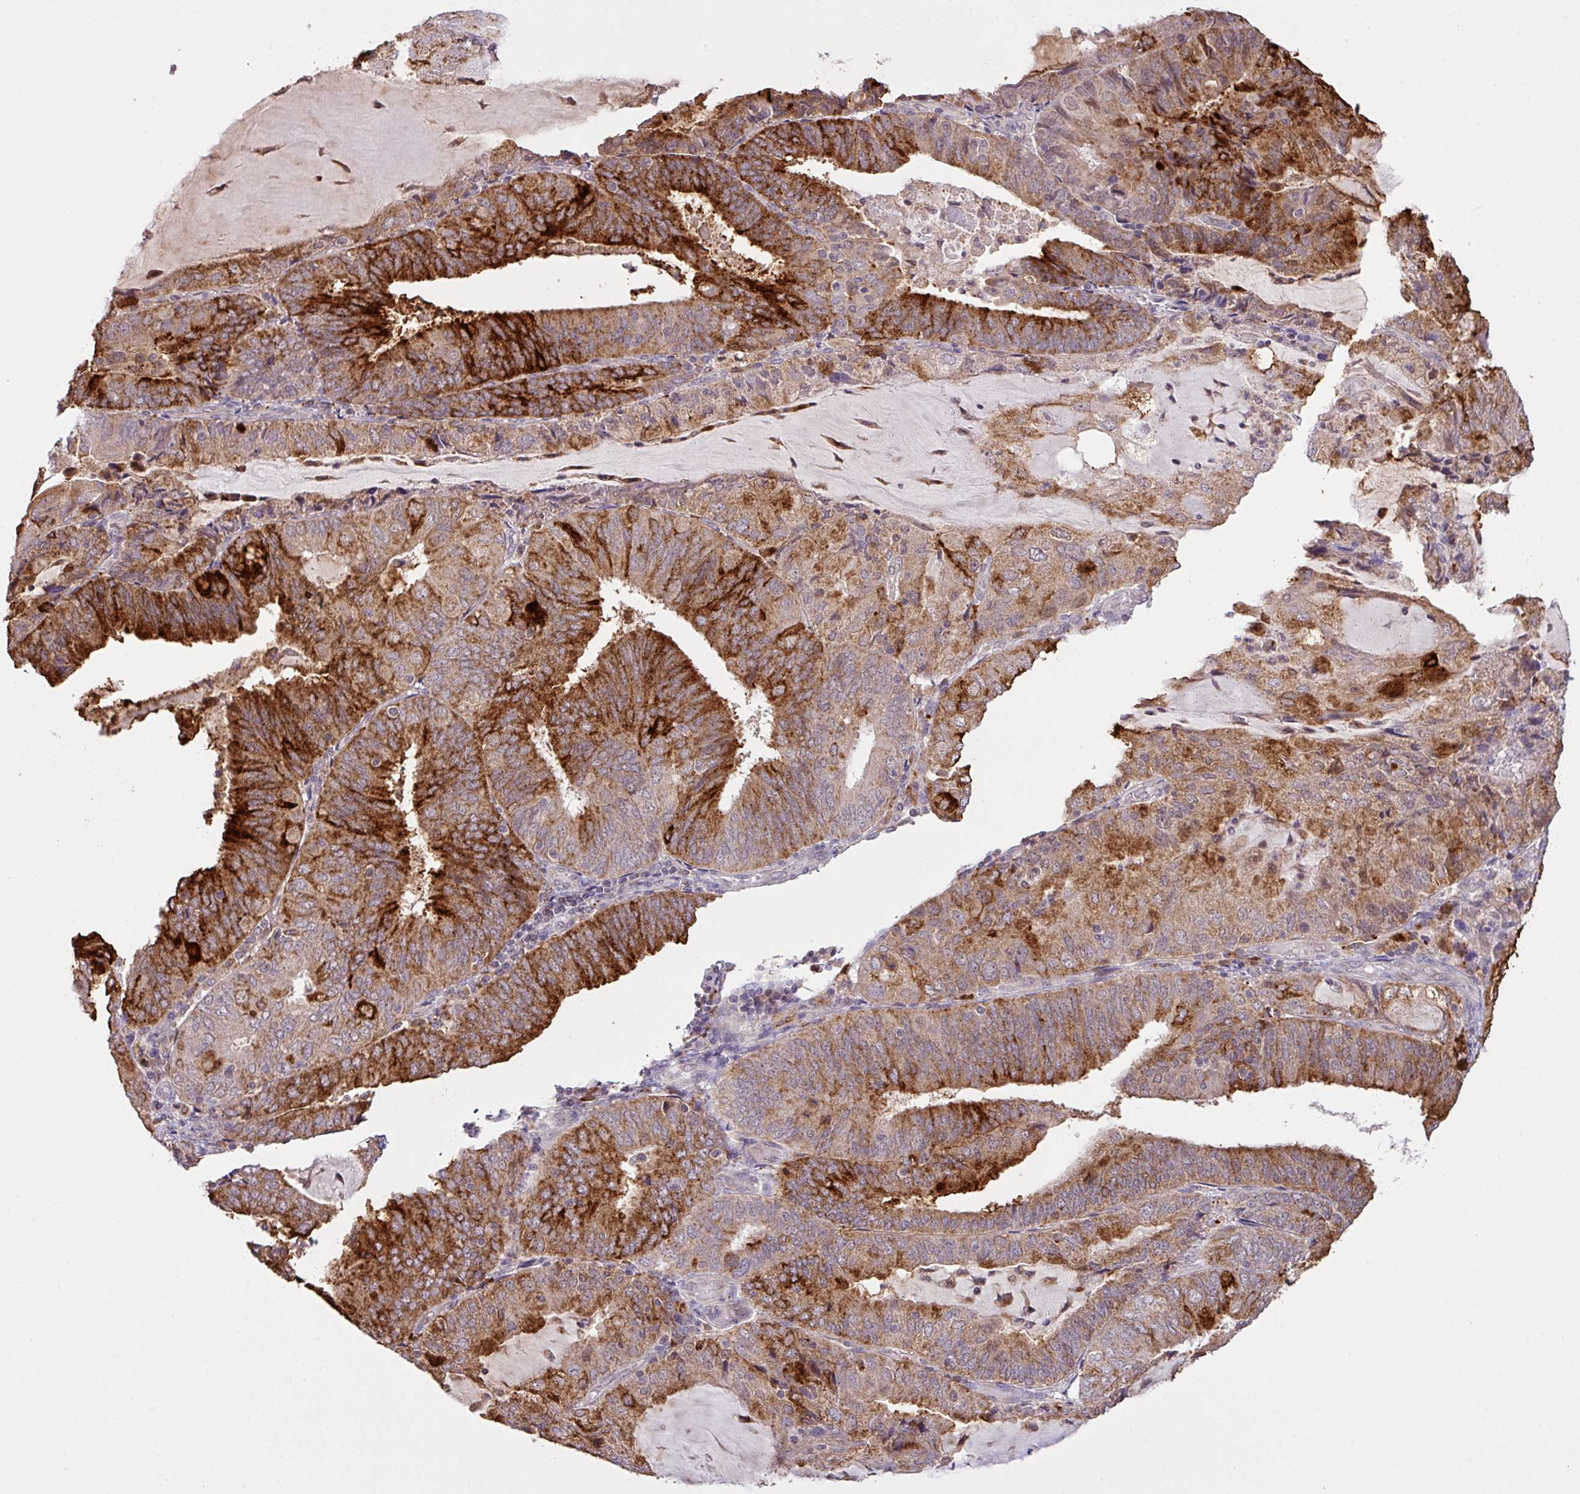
{"staining": {"intensity": "strong", "quantity": ">75%", "location": "cytoplasmic/membranous"}, "tissue": "endometrial cancer", "cell_type": "Tumor cells", "image_type": "cancer", "snomed": [{"axis": "morphology", "description": "Adenocarcinoma, NOS"}, {"axis": "topography", "description": "Endometrium"}], "caption": "Immunohistochemical staining of human endometrial cancer (adenocarcinoma) demonstrates high levels of strong cytoplasmic/membranous protein positivity in about >75% of tumor cells.", "gene": "SMCO4", "patient": {"sex": "female", "age": 81}}